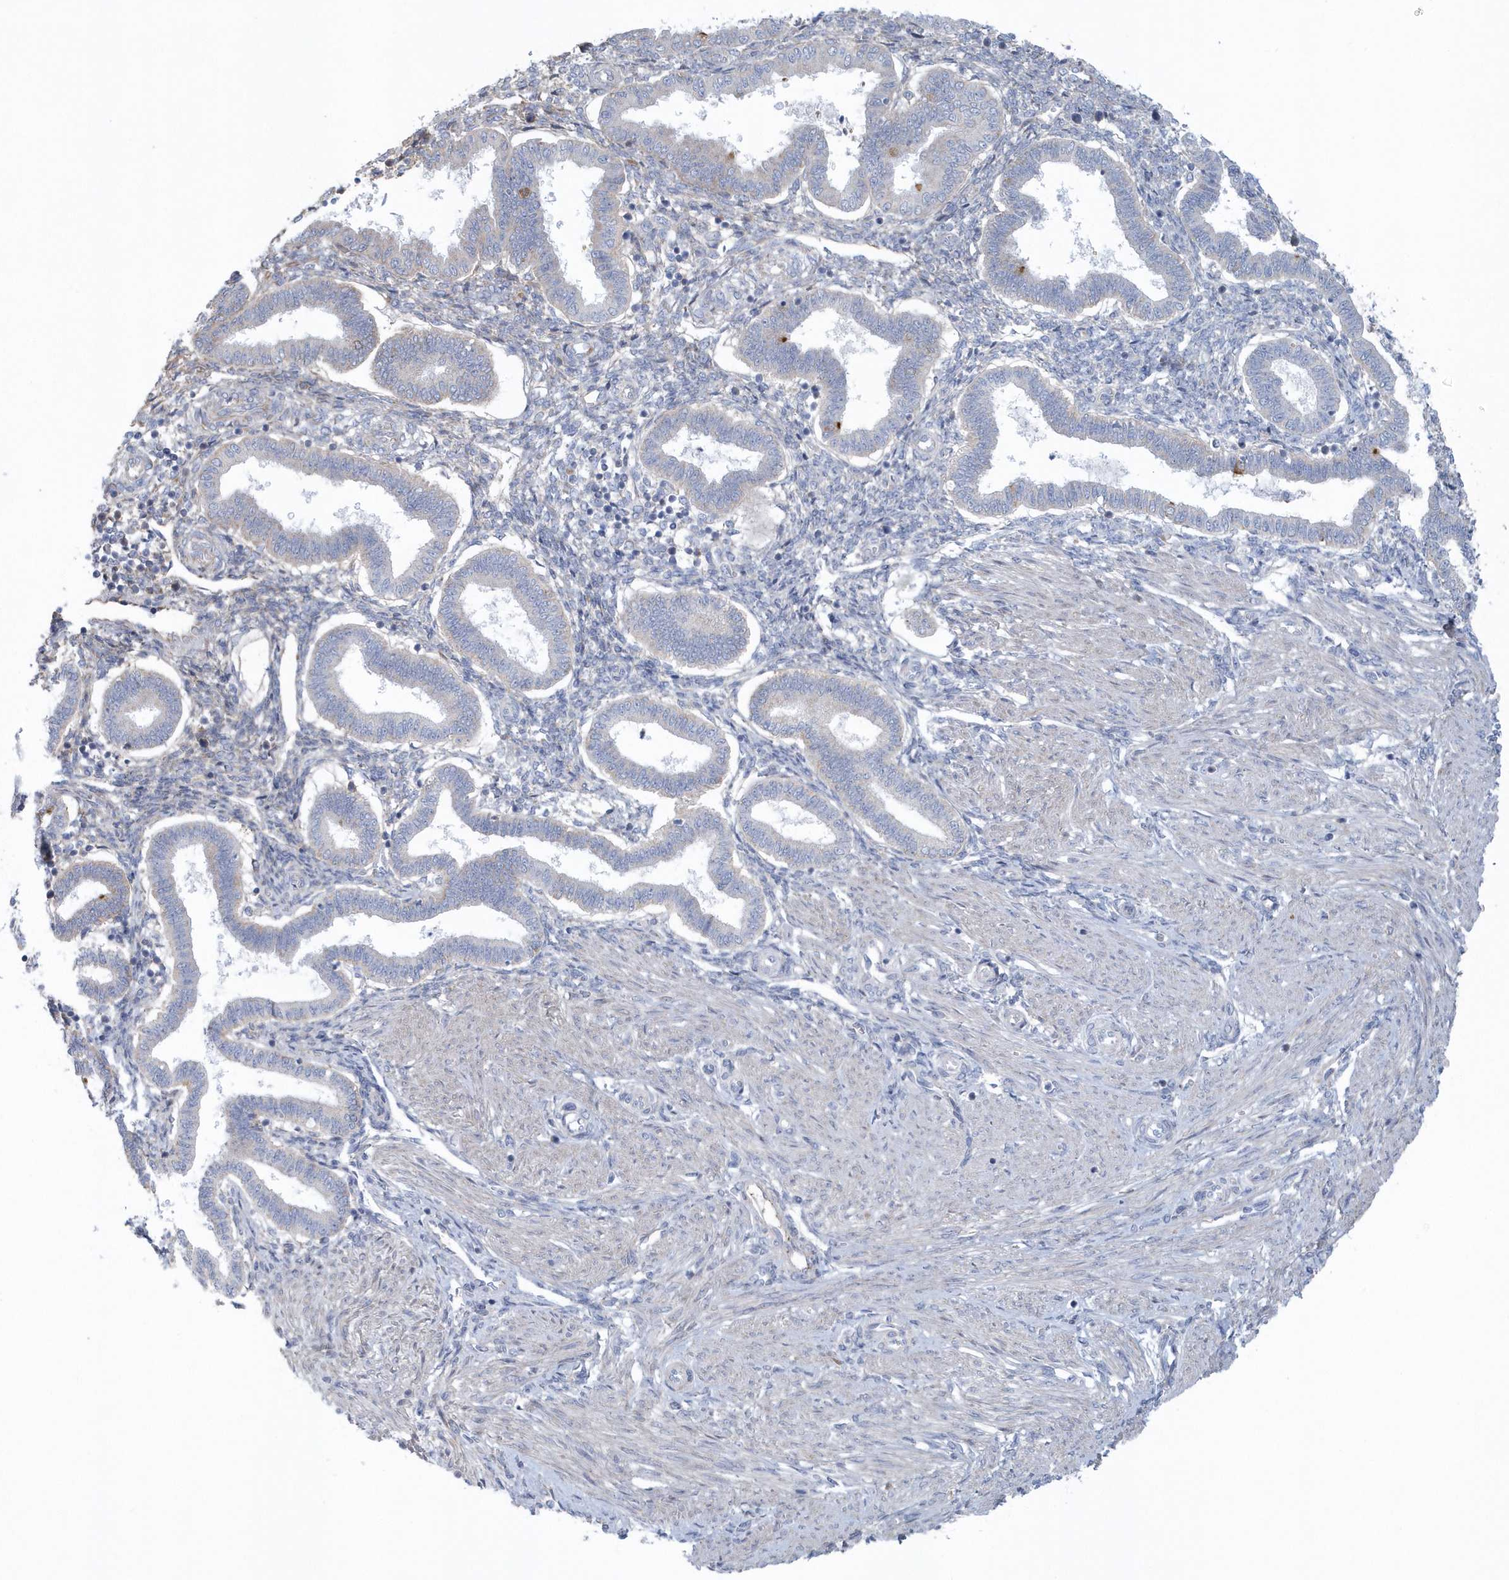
{"staining": {"intensity": "negative", "quantity": "none", "location": "none"}, "tissue": "endometrium", "cell_type": "Cells in endometrial stroma", "image_type": "normal", "snomed": [{"axis": "morphology", "description": "Normal tissue, NOS"}, {"axis": "topography", "description": "Endometrium"}], "caption": "High magnification brightfield microscopy of unremarkable endometrium stained with DAB (brown) and counterstained with hematoxylin (blue): cells in endometrial stroma show no significant staining.", "gene": "SPATA18", "patient": {"sex": "female", "age": 24}}